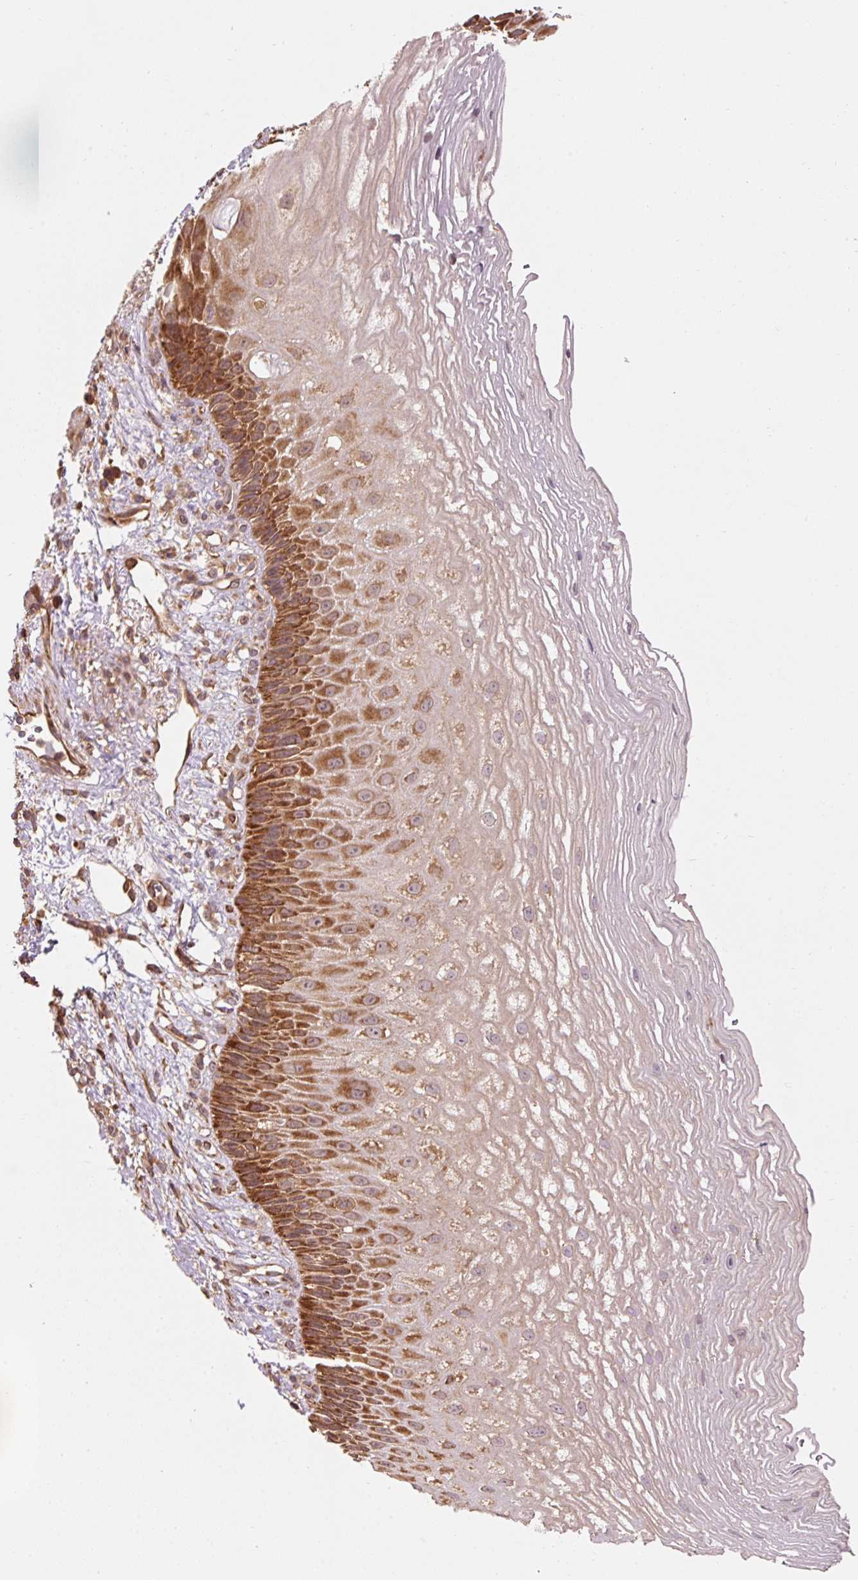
{"staining": {"intensity": "strong", "quantity": ">75%", "location": "cytoplasmic/membranous"}, "tissue": "esophagus", "cell_type": "Squamous epithelial cells", "image_type": "normal", "snomed": [{"axis": "morphology", "description": "Normal tissue, NOS"}, {"axis": "topography", "description": "Esophagus"}], "caption": "Immunohistochemical staining of benign esophagus displays strong cytoplasmic/membranous protein expression in about >75% of squamous epithelial cells.", "gene": "PDAP1", "patient": {"sex": "male", "age": 60}}